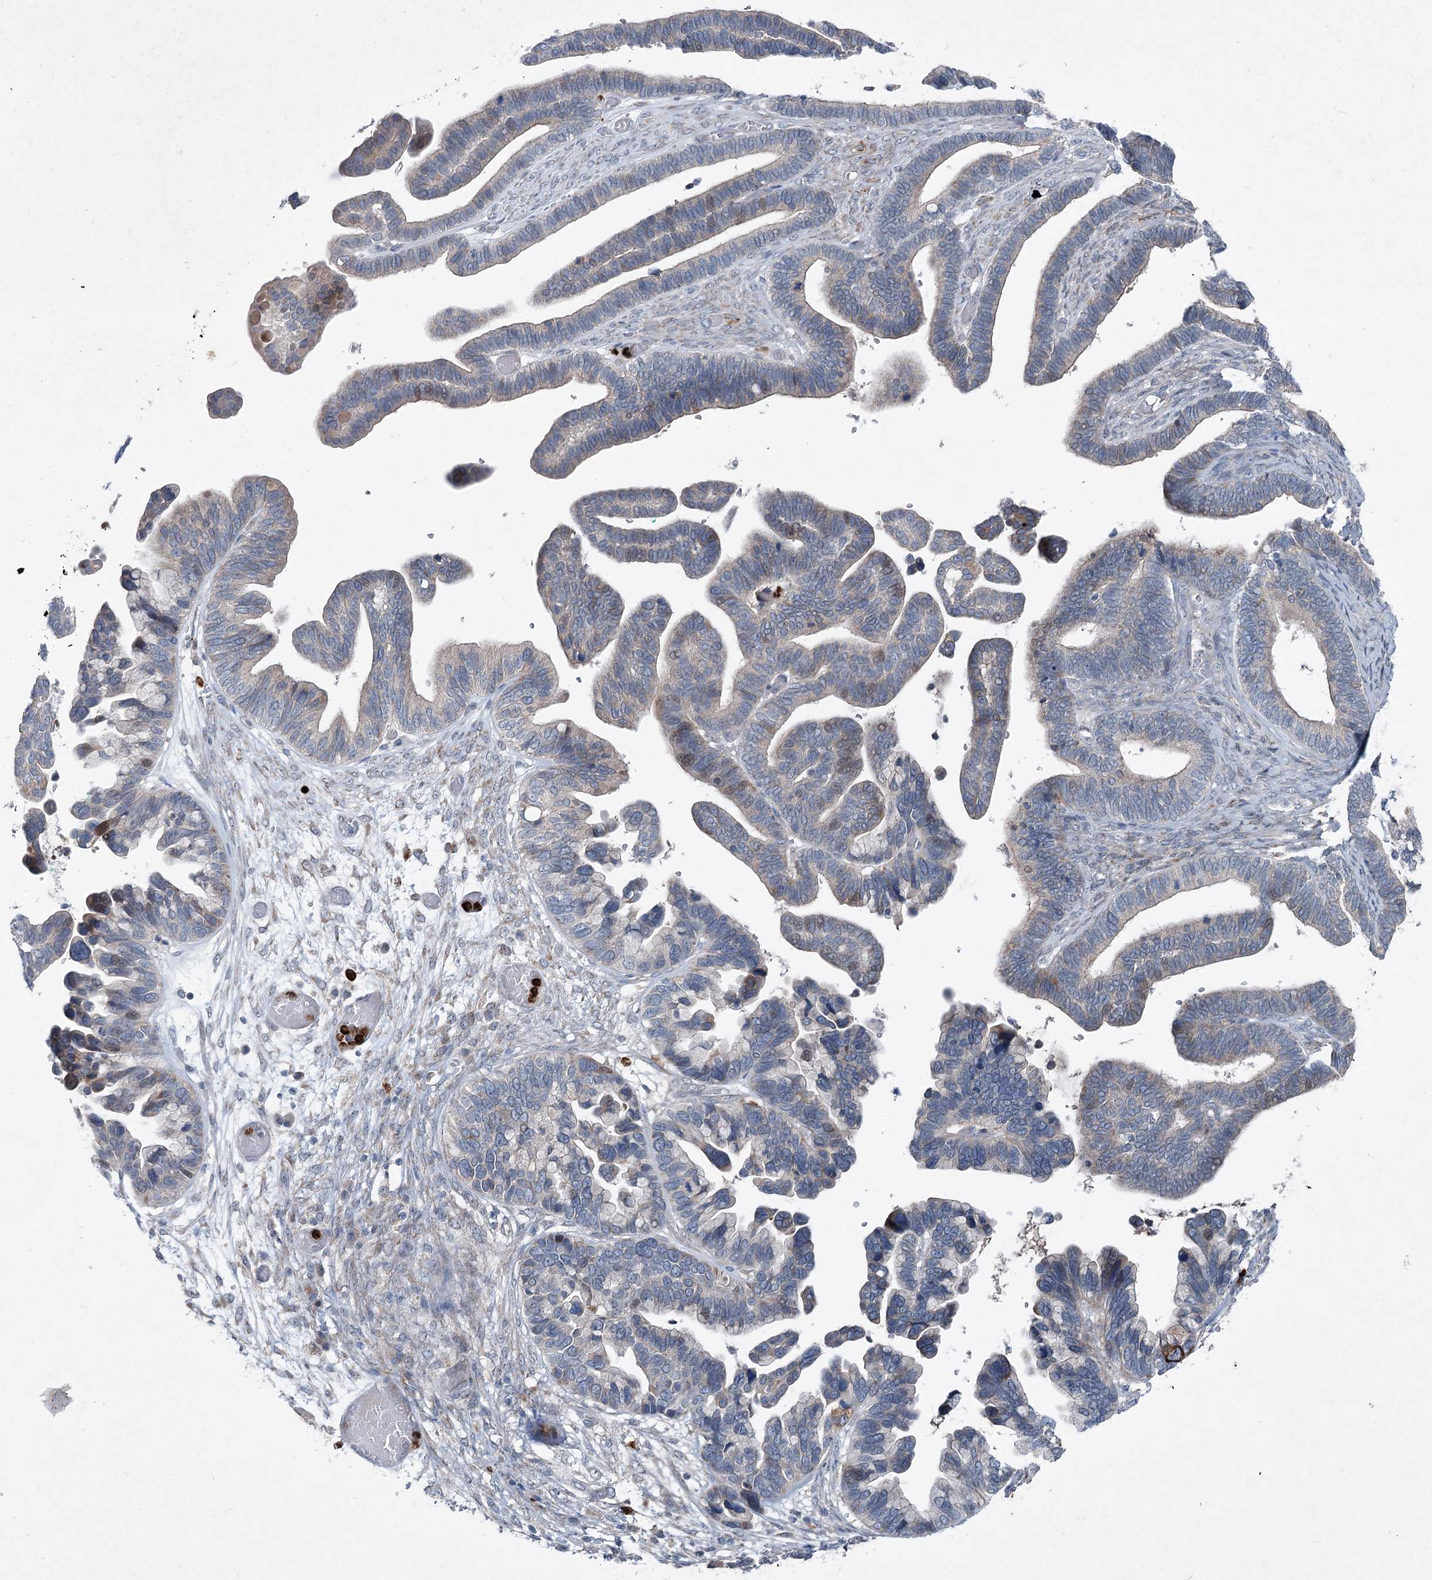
{"staining": {"intensity": "moderate", "quantity": "<25%", "location": "cytoplasmic/membranous"}, "tissue": "ovarian cancer", "cell_type": "Tumor cells", "image_type": "cancer", "snomed": [{"axis": "morphology", "description": "Cystadenocarcinoma, serous, NOS"}, {"axis": "topography", "description": "Ovary"}], "caption": "Ovarian serous cystadenocarcinoma was stained to show a protein in brown. There is low levels of moderate cytoplasmic/membranous staining in approximately <25% of tumor cells. Ihc stains the protein of interest in brown and the nuclei are stained blue.", "gene": "PLA2G12A", "patient": {"sex": "female", "age": 56}}